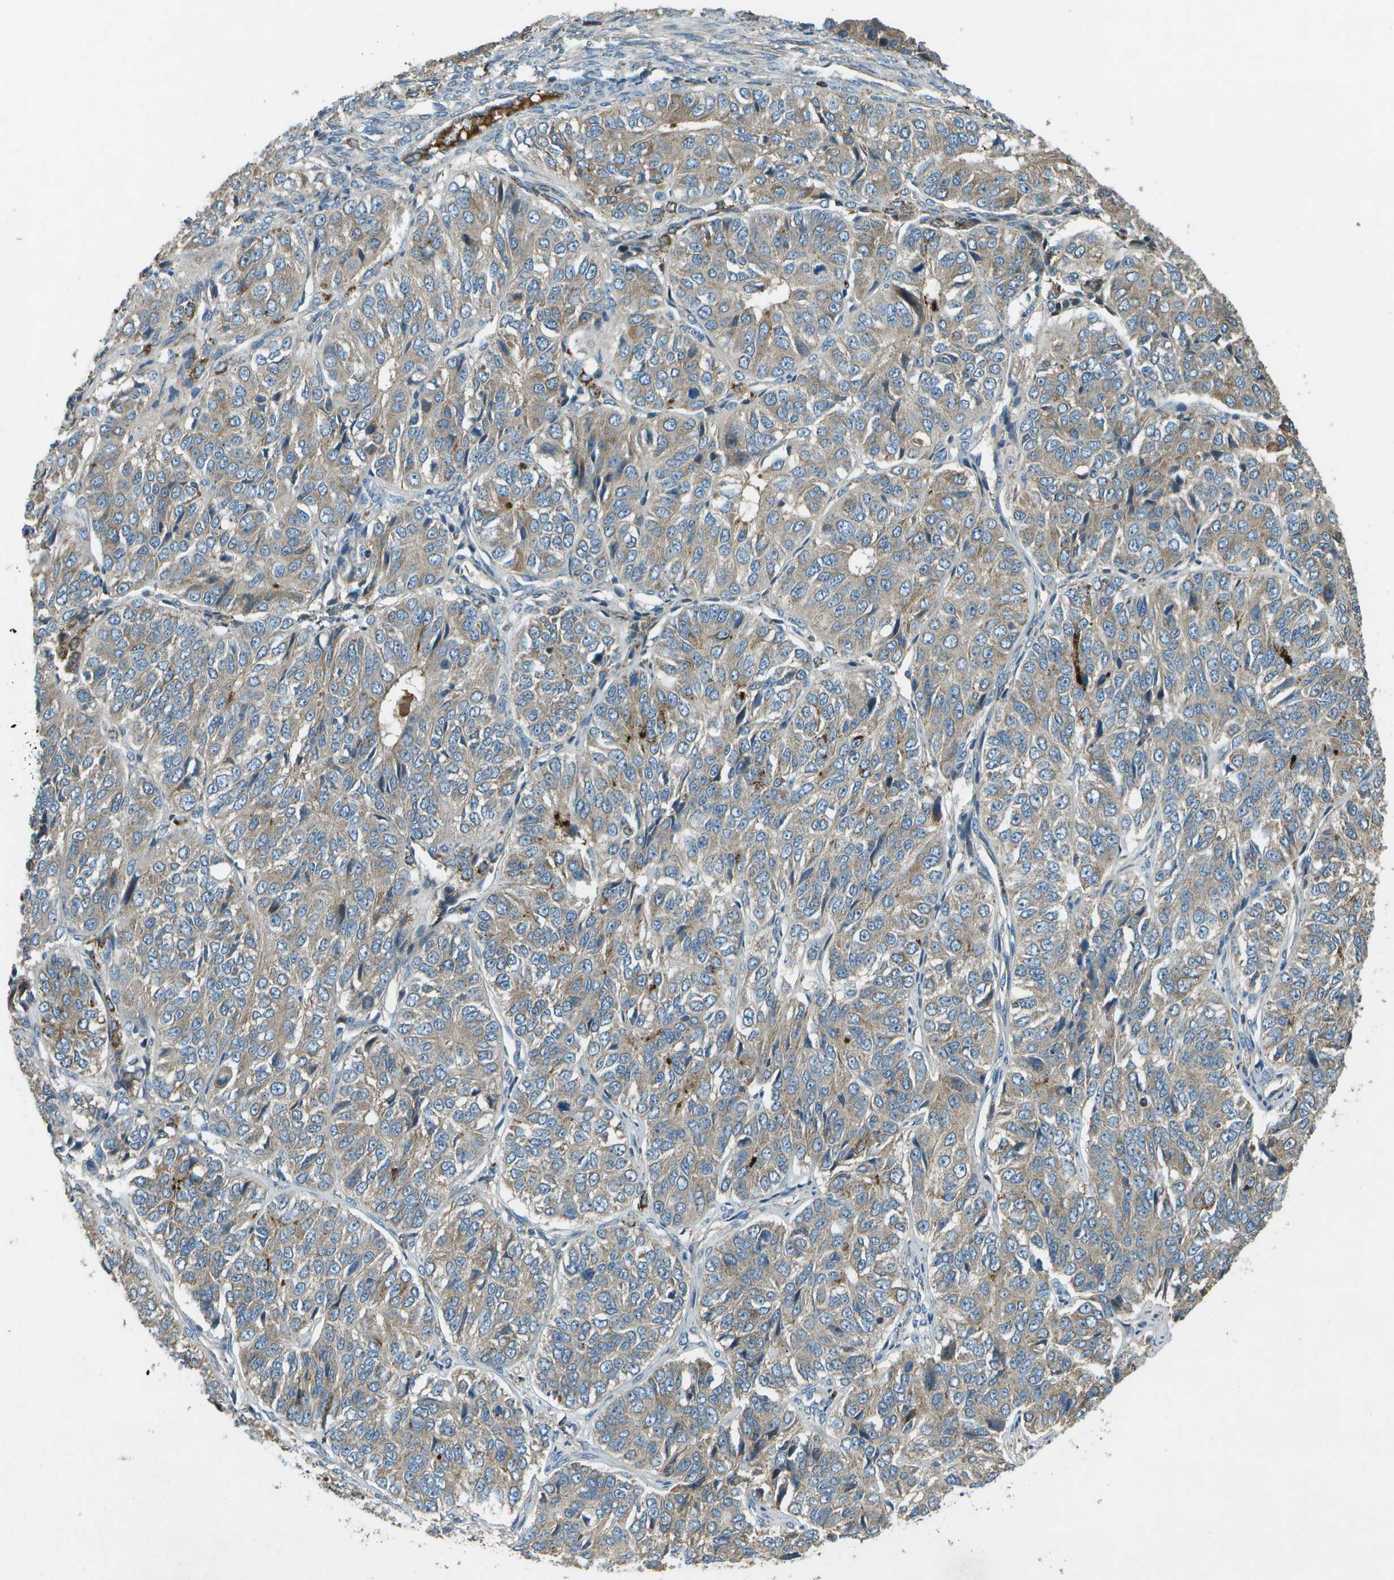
{"staining": {"intensity": "weak", "quantity": ">75%", "location": "cytoplasmic/membranous"}, "tissue": "ovarian cancer", "cell_type": "Tumor cells", "image_type": "cancer", "snomed": [{"axis": "morphology", "description": "Carcinoma, endometroid"}, {"axis": "topography", "description": "Ovary"}], "caption": "DAB (3,3'-diaminobenzidine) immunohistochemical staining of endometroid carcinoma (ovarian) shows weak cytoplasmic/membranous protein staining in about >75% of tumor cells.", "gene": "PXYLP1", "patient": {"sex": "female", "age": 51}}